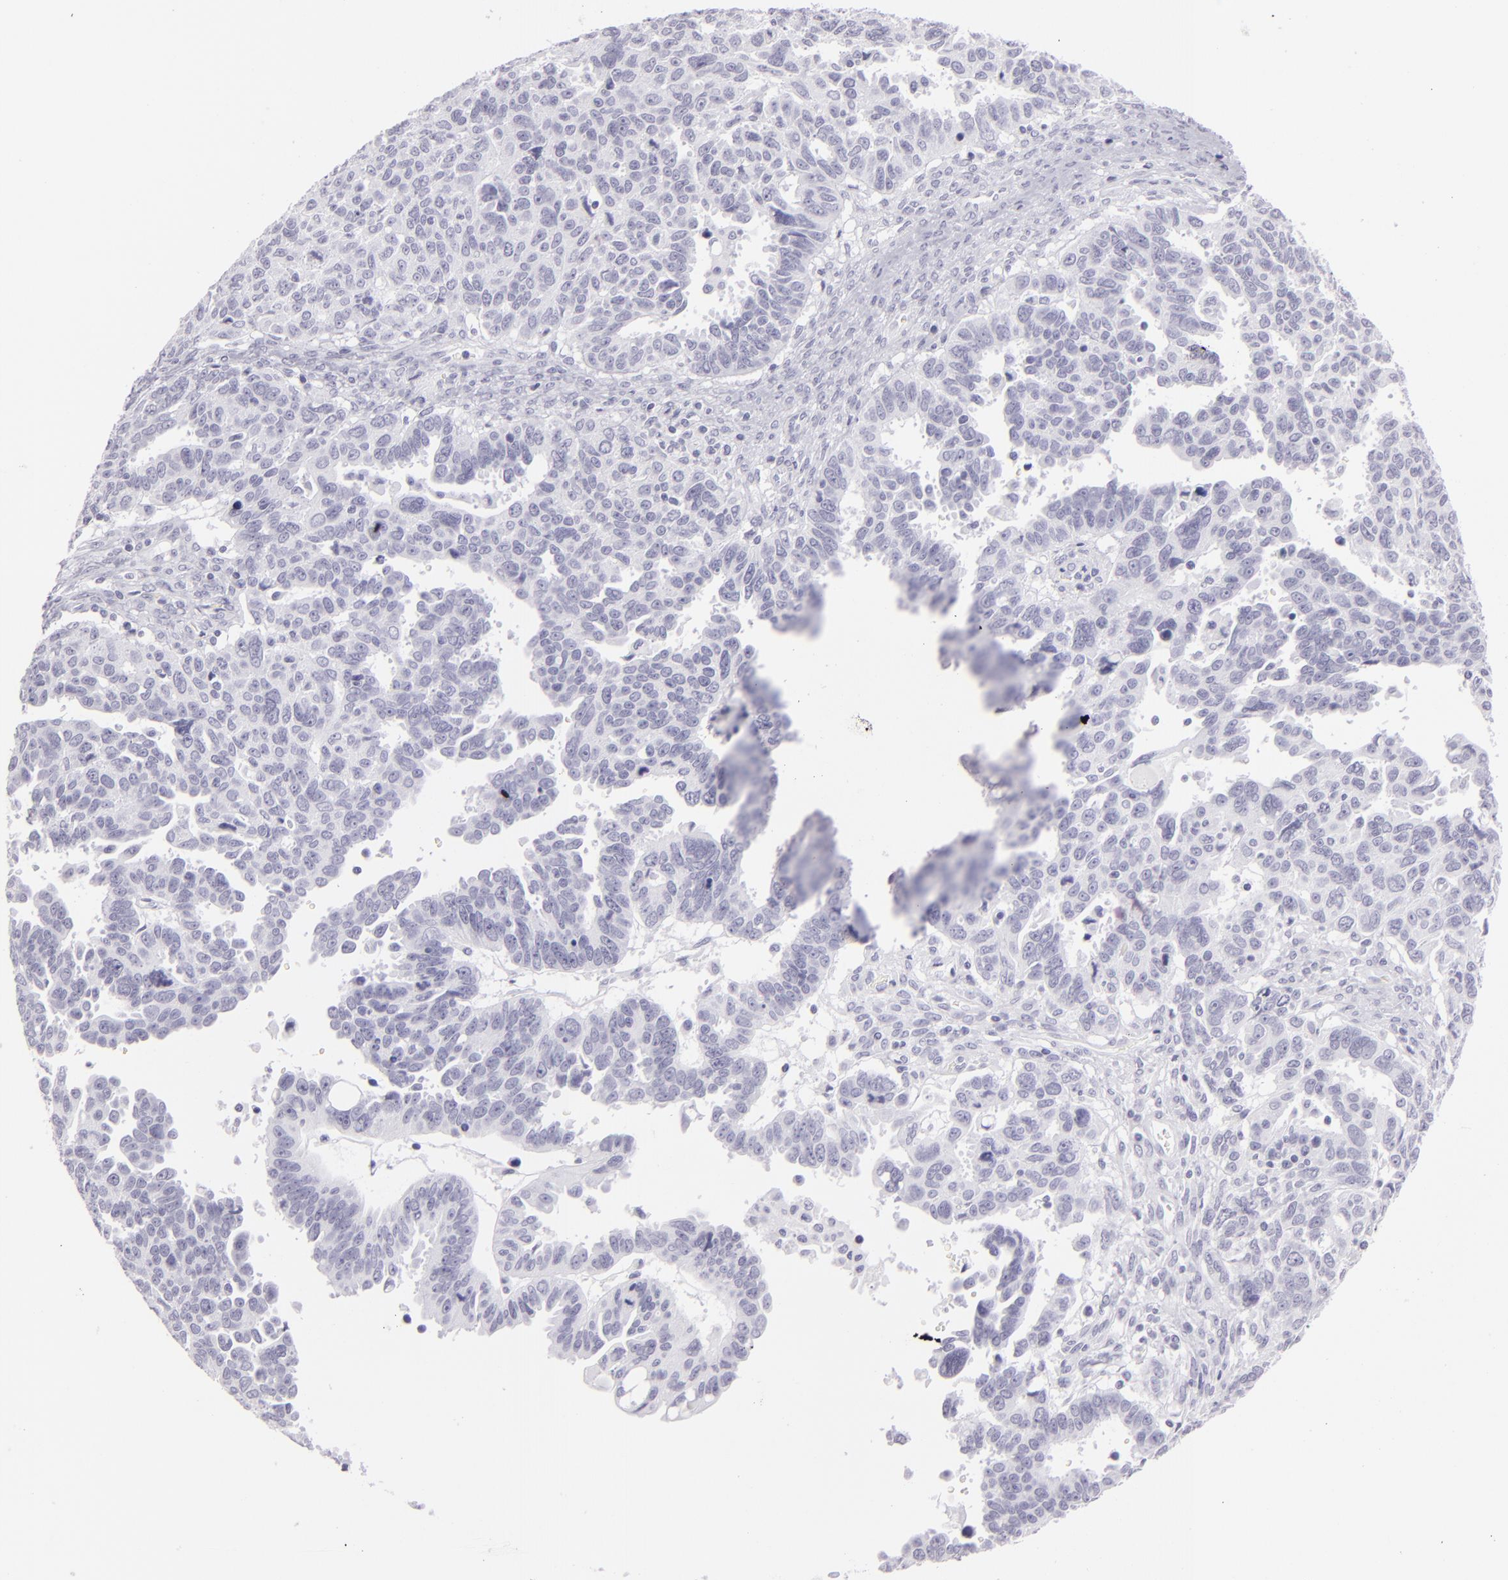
{"staining": {"intensity": "negative", "quantity": "none", "location": "none"}, "tissue": "ovarian cancer", "cell_type": "Tumor cells", "image_type": "cancer", "snomed": [{"axis": "morphology", "description": "Carcinoma, endometroid"}, {"axis": "morphology", "description": "Cystadenocarcinoma, serous, NOS"}, {"axis": "topography", "description": "Ovary"}], "caption": "Immunohistochemistry (IHC) image of endometroid carcinoma (ovarian) stained for a protein (brown), which demonstrates no positivity in tumor cells.", "gene": "FLG", "patient": {"sex": "female", "age": 45}}